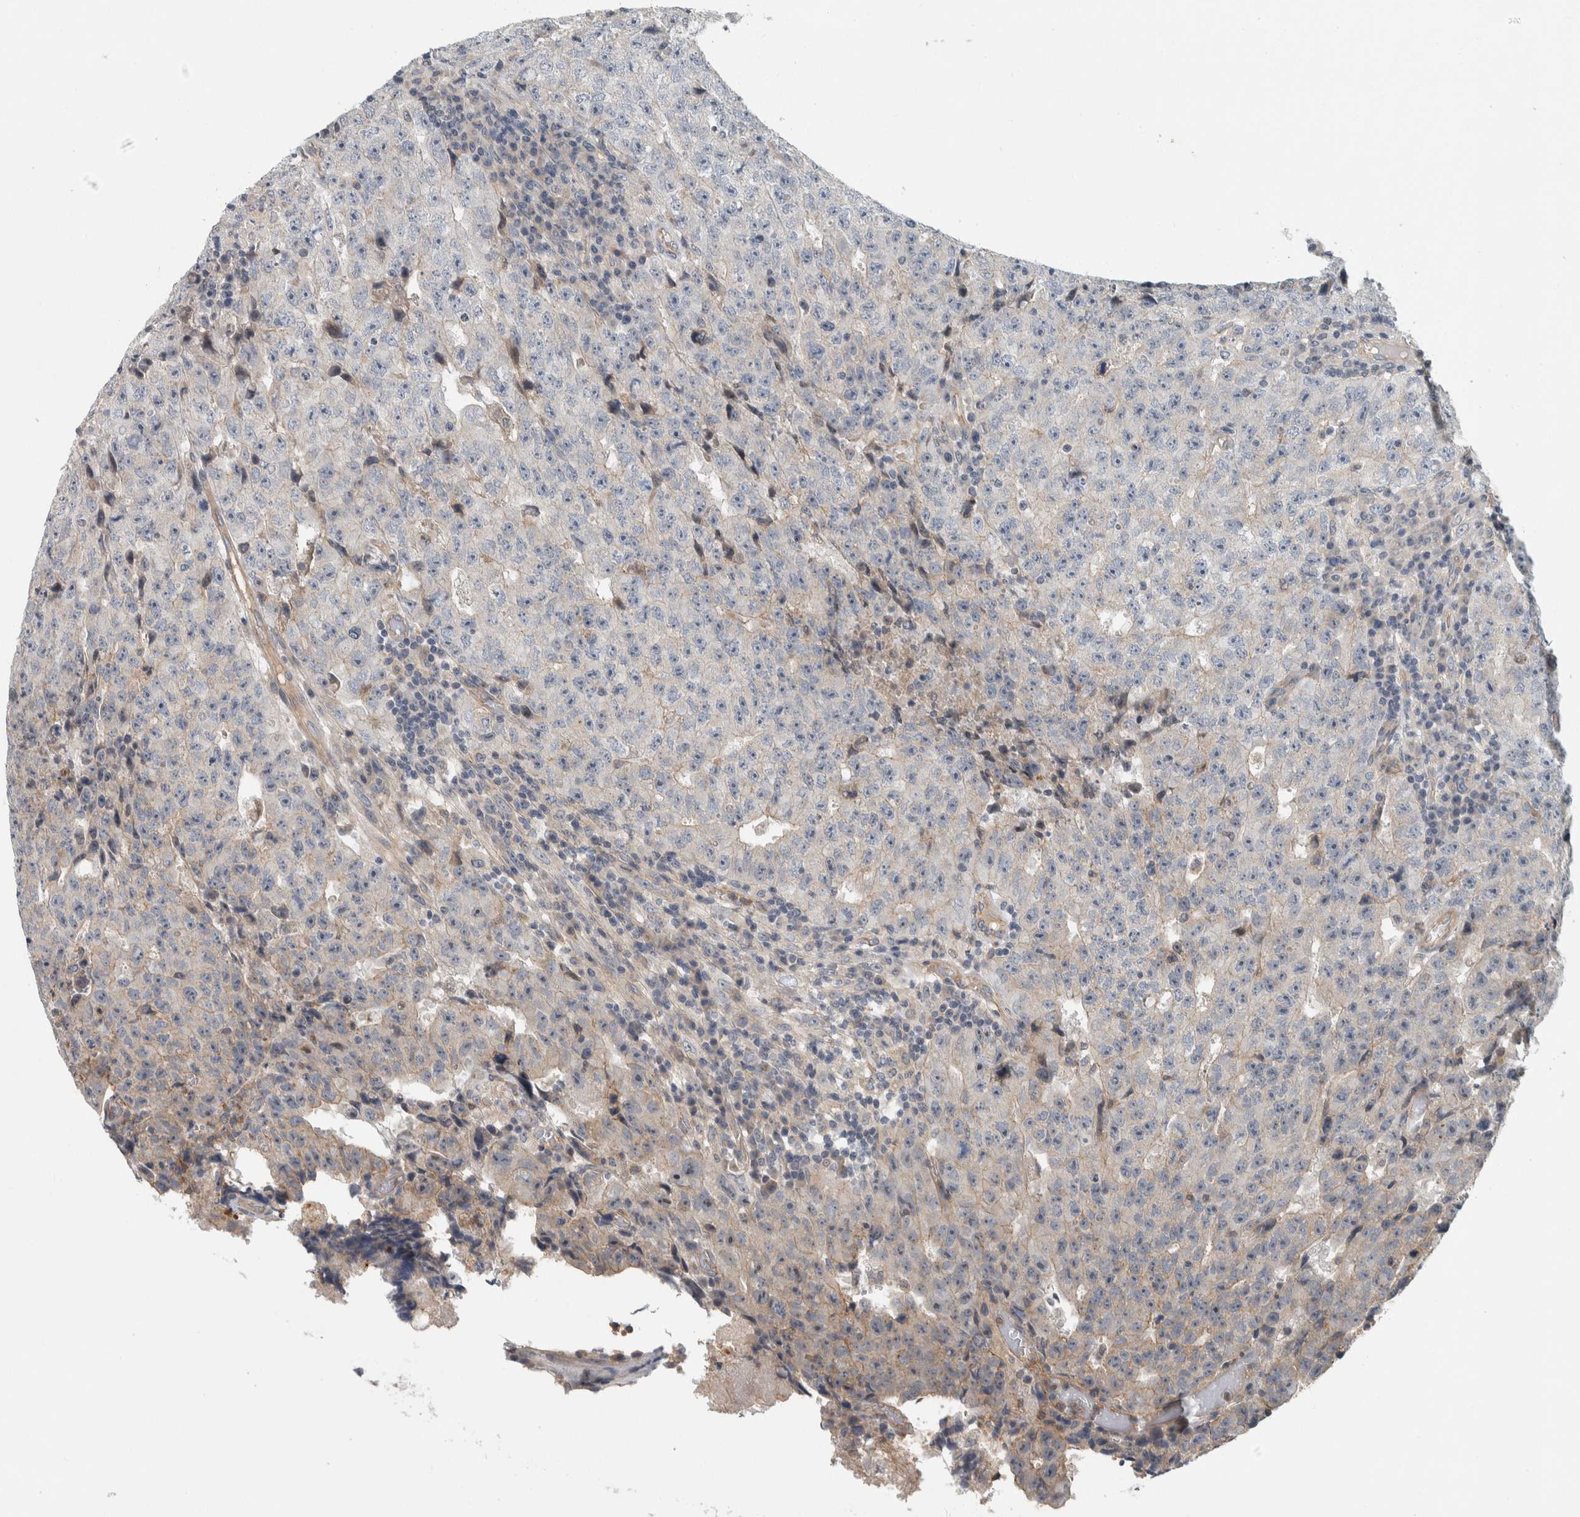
{"staining": {"intensity": "negative", "quantity": "none", "location": "none"}, "tissue": "testis cancer", "cell_type": "Tumor cells", "image_type": "cancer", "snomed": [{"axis": "morphology", "description": "Necrosis, NOS"}, {"axis": "morphology", "description": "Carcinoma, Embryonal, NOS"}, {"axis": "topography", "description": "Testis"}], "caption": "This is an IHC photomicrograph of human testis cancer. There is no staining in tumor cells.", "gene": "KCNJ3", "patient": {"sex": "male", "age": 19}}